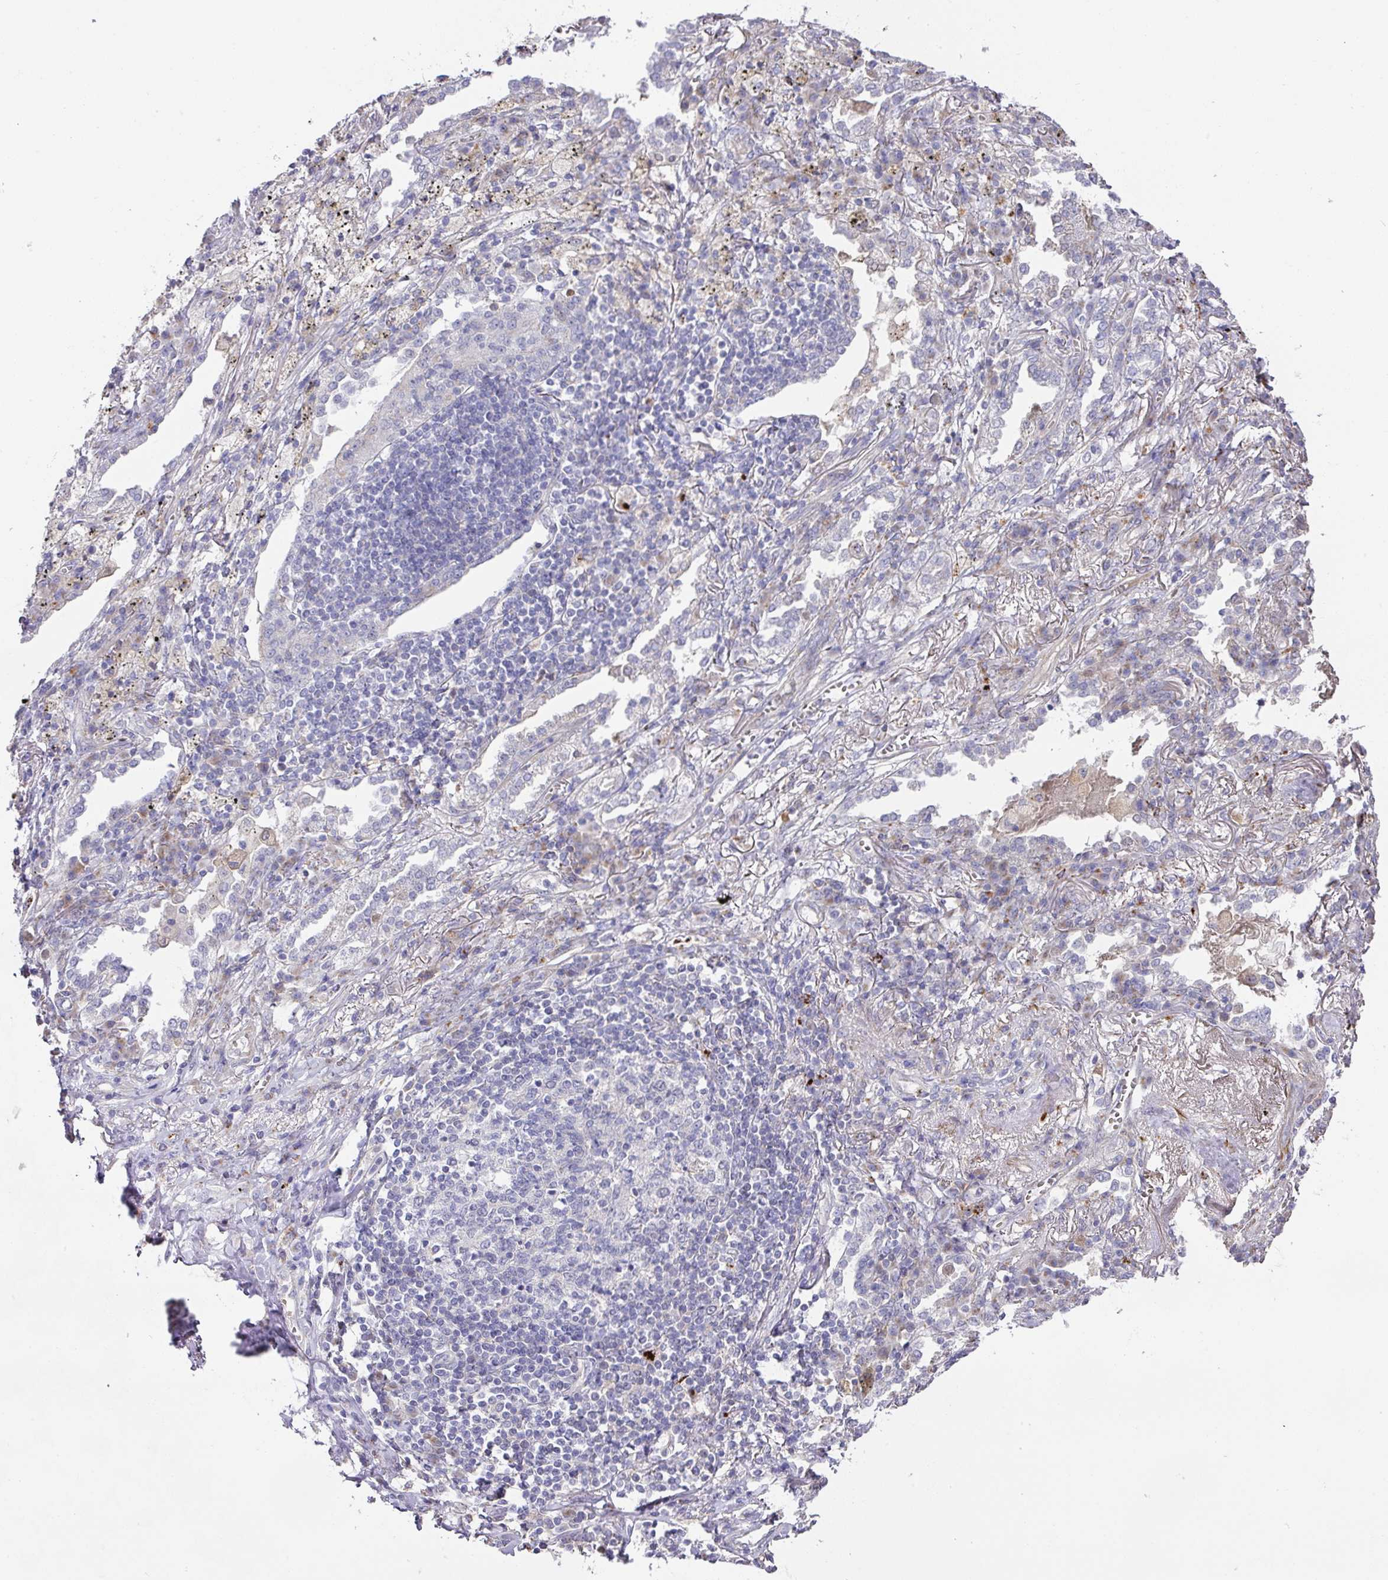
{"staining": {"intensity": "weak", "quantity": "<25%", "location": "cytoplasmic/membranous"}, "tissue": "lung cancer", "cell_type": "Tumor cells", "image_type": "cancer", "snomed": [{"axis": "morphology", "description": "Squamous cell carcinoma, NOS"}, {"axis": "topography", "description": "Lung"}], "caption": "This photomicrograph is of squamous cell carcinoma (lung) stained with IHC to label a protein in brown with the nuclei are counter-stained blue. There is no staining in tumor cells.", "gene": "TARM1", "patient": {"sex": "female", "age": 63}}